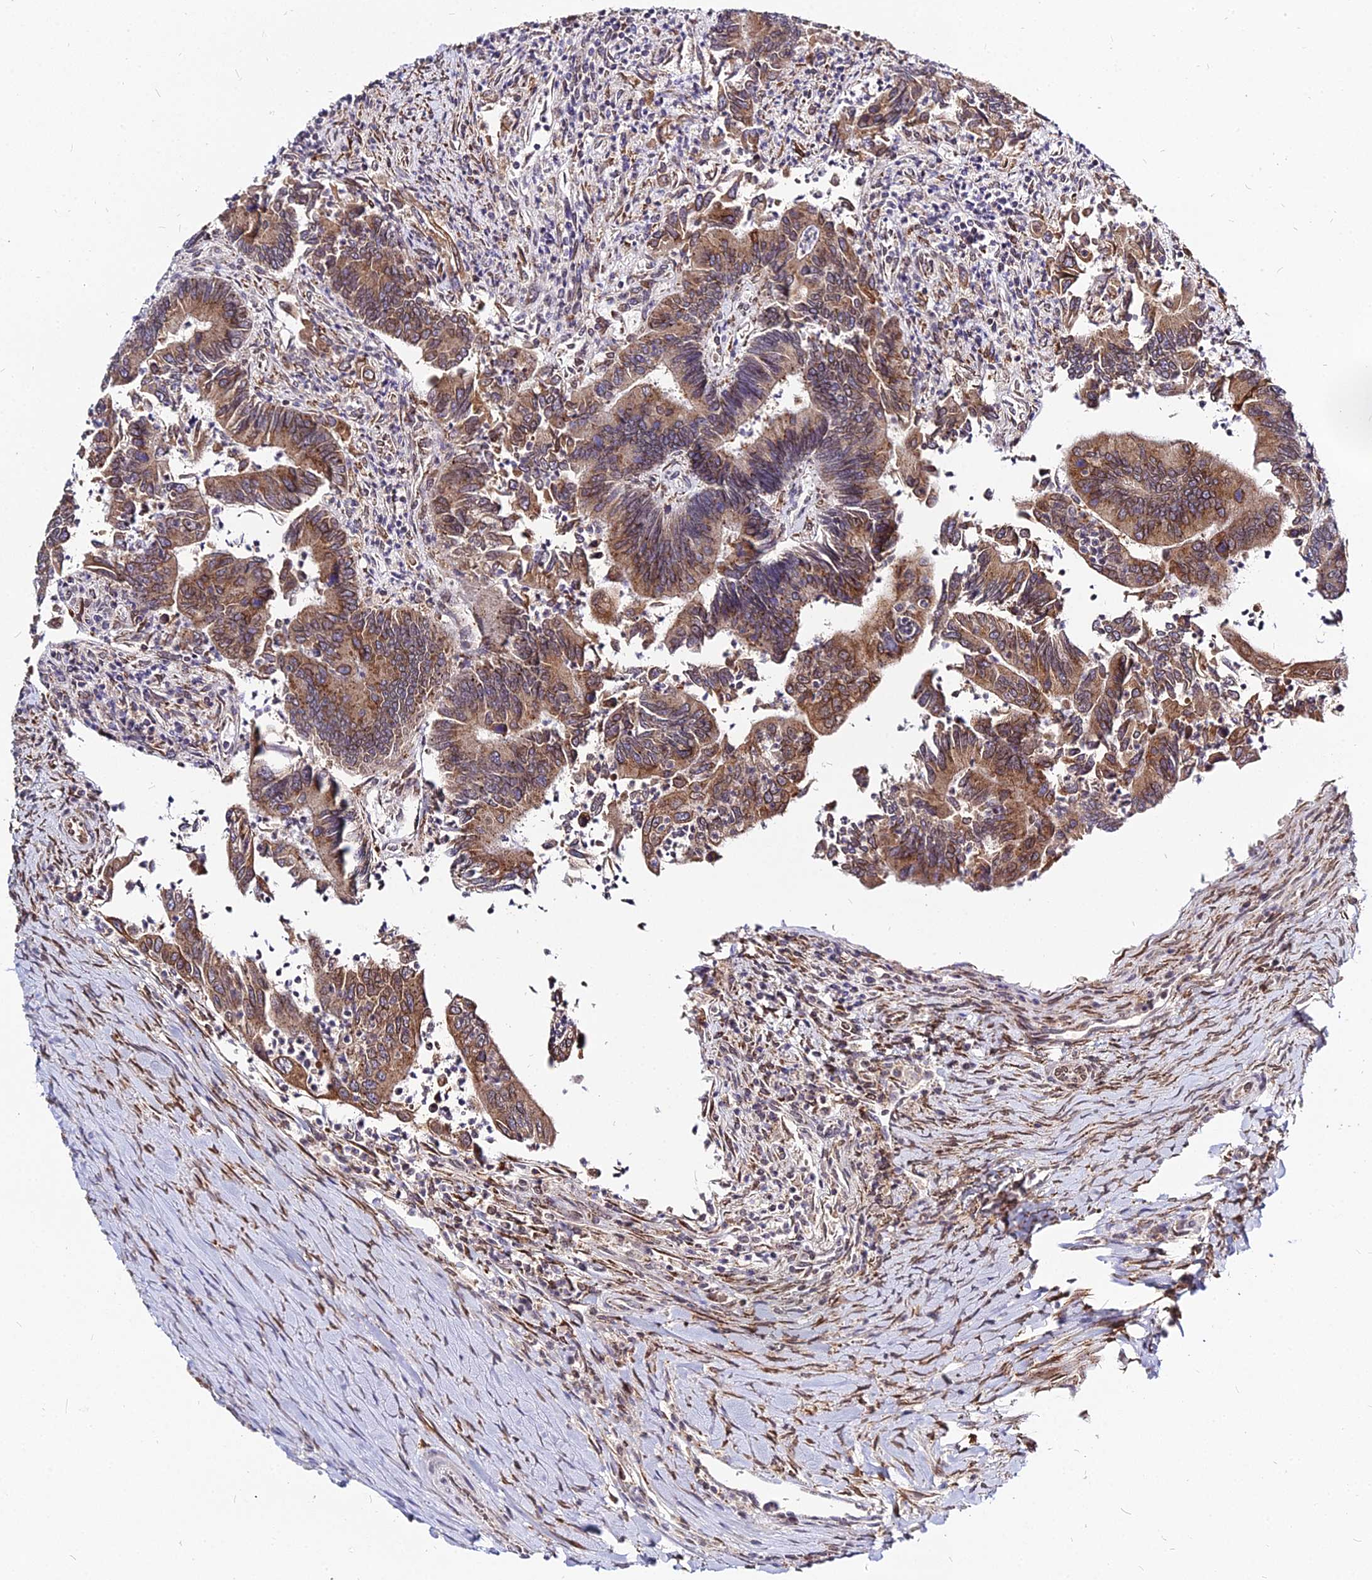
{"staining": {"intensity": "moderate", "quantity": ">75%", "location": "cytoplasmic/membranous"}, "tissue": "colorectal cancer", "cell_type": "Tumor cells", "image_type": "cancer", "snomed": [{"axis": "morphology", "description": "Adenocarcinoma, NOS"}, {"axis": "topography", "description": "Colon"}], "caption": "Adenocarcinoma (colorectal) tissue displays moderate cytoplasmic/membranous expression in about >75% of tumor cells, visualized by immunohistochemistry. (IHC, brightfield microscopy, high magnification).", "gene": "RNF121", "patient": {"sex": "female", "age": 67}}